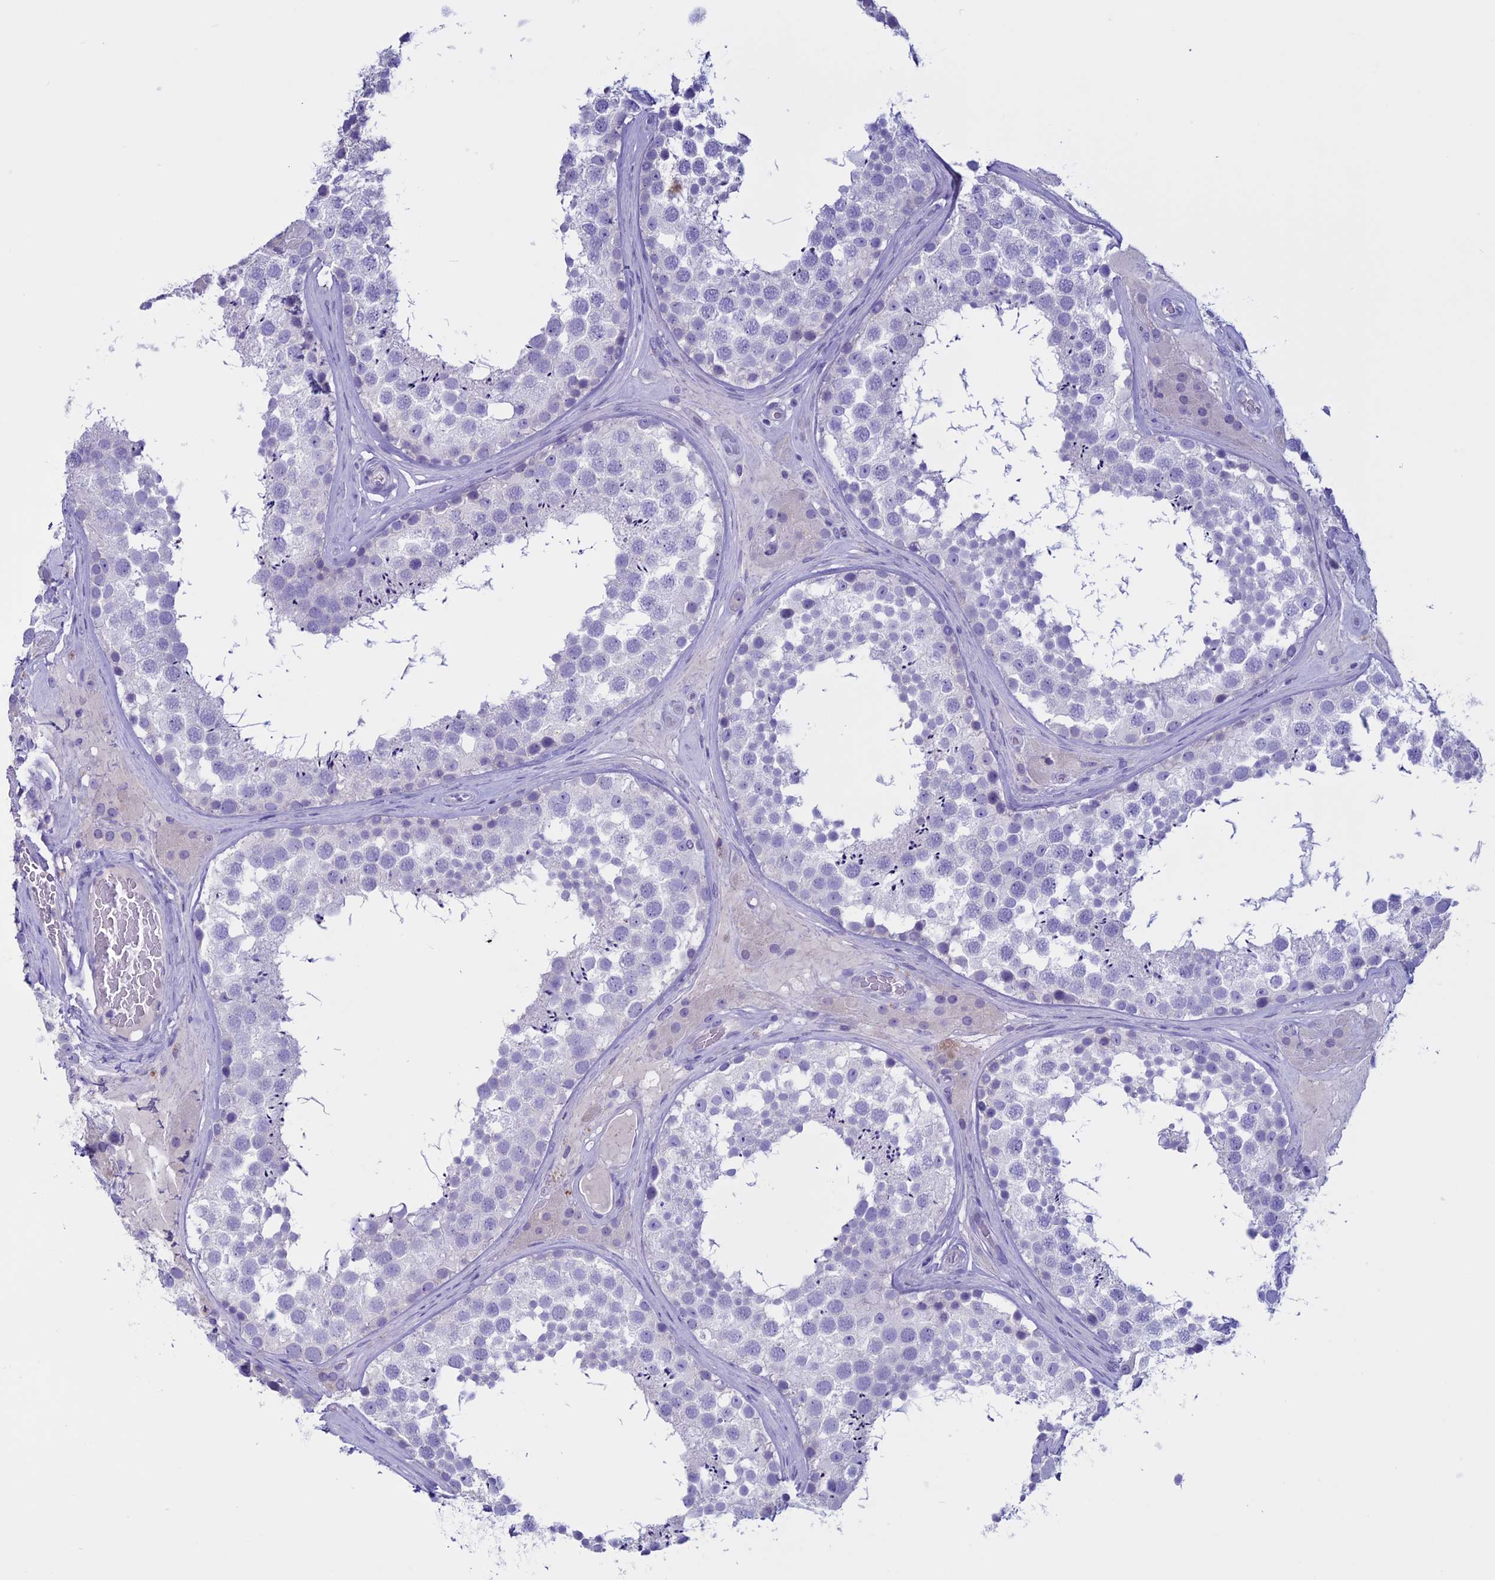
{"staining": {"intensity": "negative", "quantity": "none", "location": "none"}, "tissue": "testis", "cell_type": "Cells in seminiferous ducts", "image_type": "normal", "snomed": [{"axis": "morphology", "description": "Normal tissue, NOS"}, {"axis": "topography", "description": "Testis"}], "caption": "High magnification brightfield microscopy of benign testis stained with DAB (3,3'-diaminobenzidine) (brown) and counterstained with hematoxylin (blue): cells in seminiferous ducts show no significant positivity.", "gene": "CLEC2L", "patient": {"sex": "male", "age": 46}}